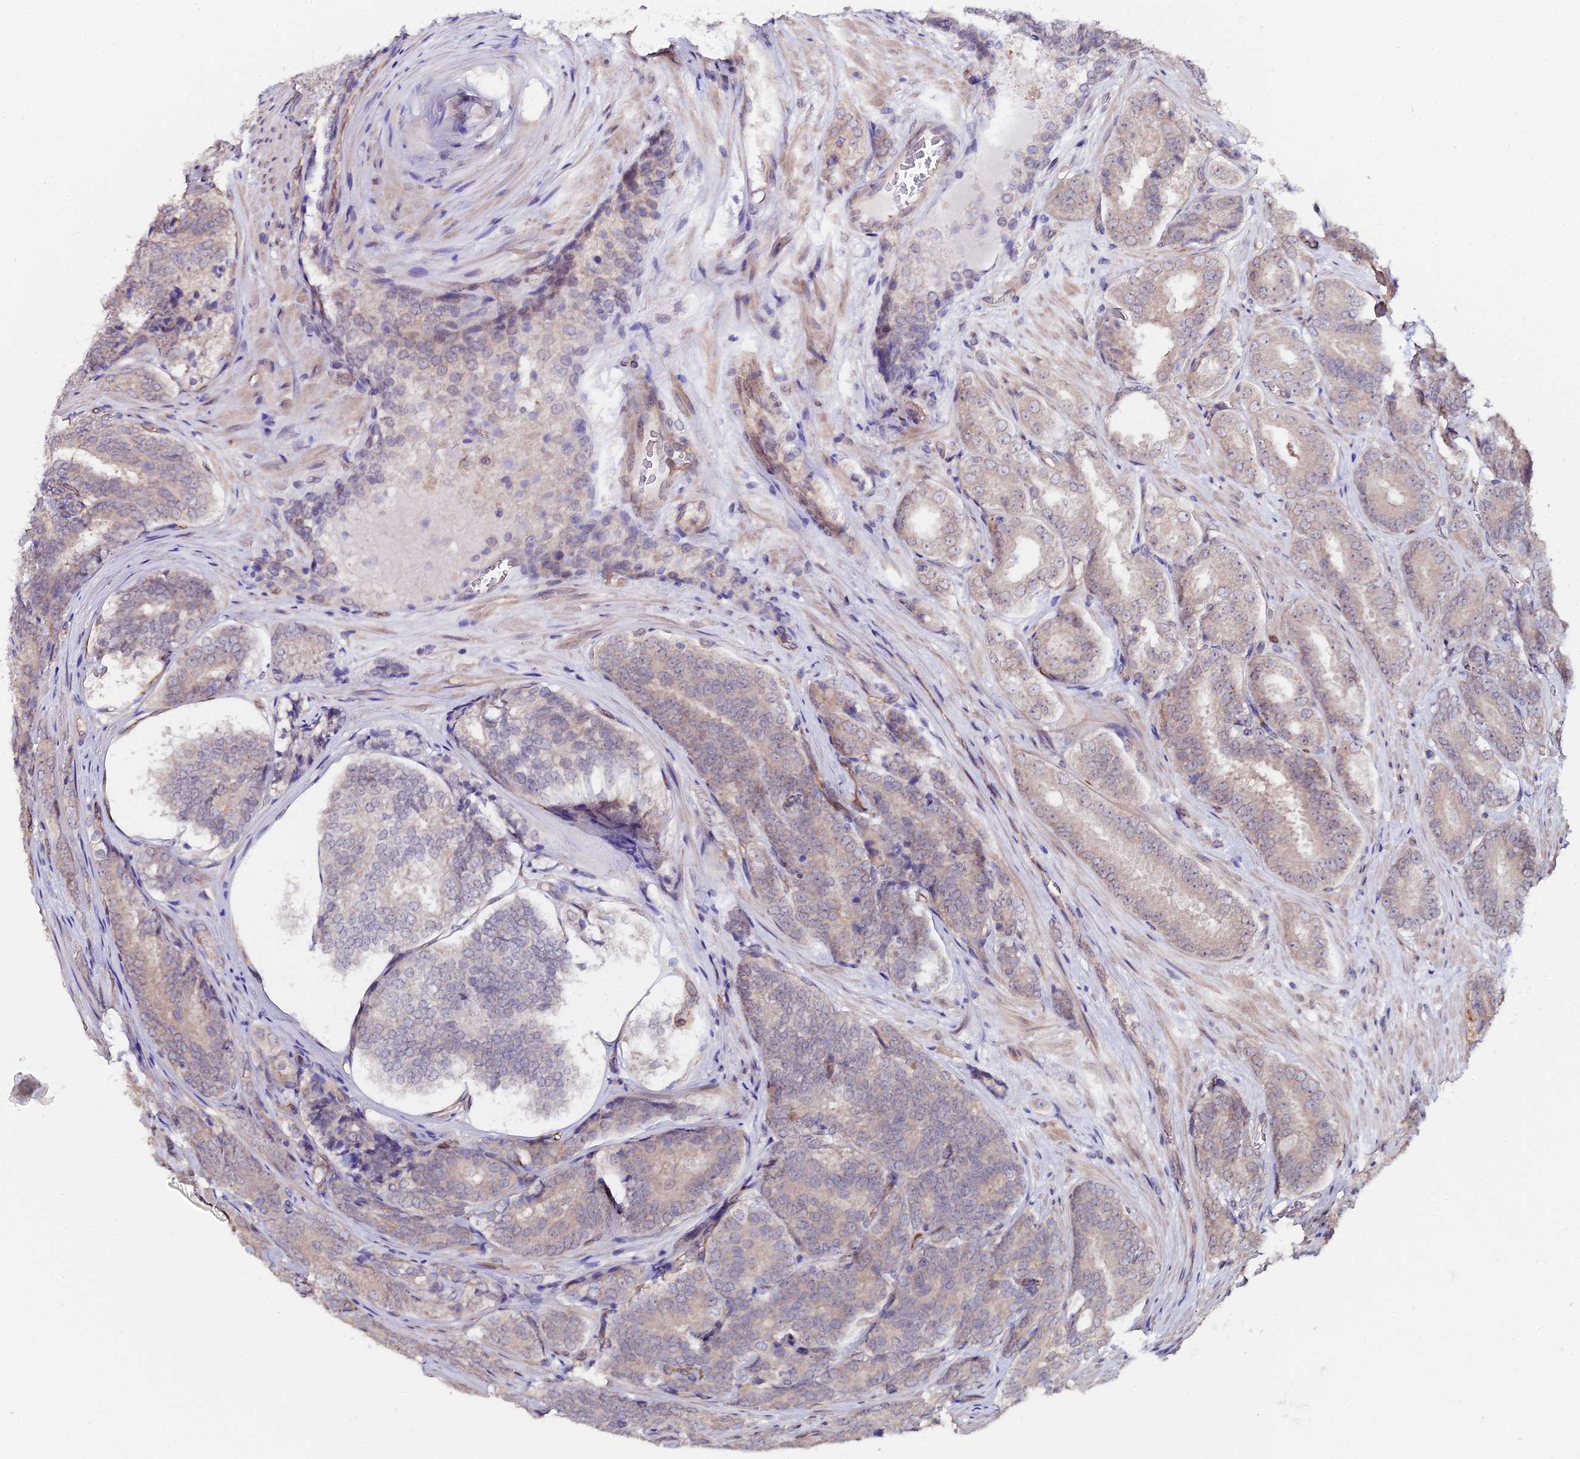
{"staining": {"intensity": "weak", "quantity": "25%-75%", "location": "cytoplasmic/membranous"}, "tissue": "prostate cancer", "cell_type": "Tumor cells", "image_type": "cancer", "snomed": [{"axis": "morphology", "description": "Adenocarcinoma, High grade"}, {"axis": "topography", "description": "Prostate"}], "caption": "High-power microscopy captured an IHC photomicrograph of adenocarcinoma (high-grade) (prostate), revealing weak cytoplasmic/membranous staining in approximately 25%-75% of tumor cells.", "gene": "C4orf19", "patient": {"sex": "male", "age": 63}}